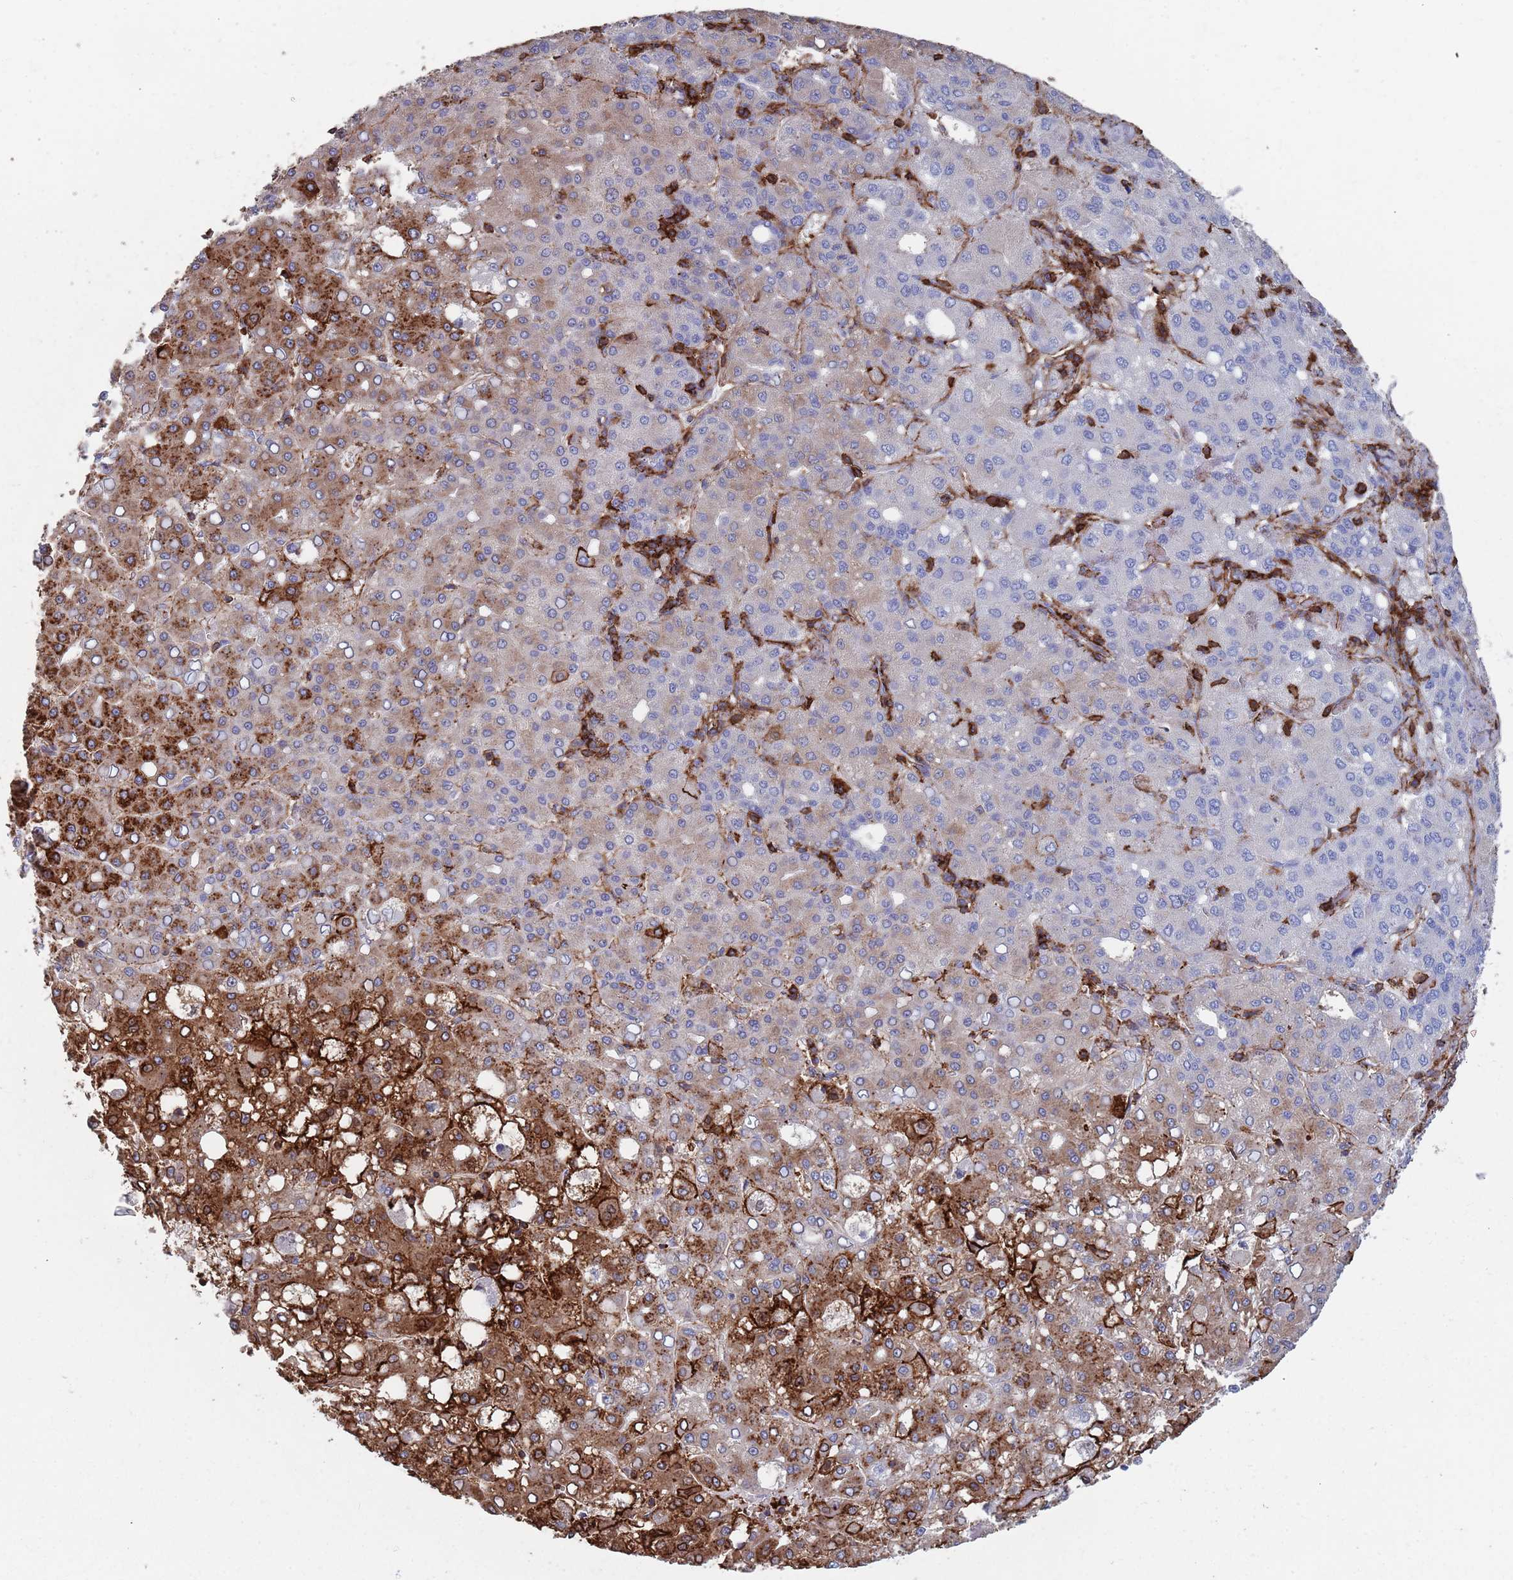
{"staining": {"intensity": "strong", "quantity": "25%-75%", "location": "cytoplasmic/membranous"}, "tissue": "liver cancer", "cell_type": "Tumor cells", "image_type": "cancer", "snomed": [{"axis": "morphology", "description": "Carcinoma, Hepatocellular, NOS"}, {"axis": "topography", "description": "Liver"}], "caption": "Liver cancer tissue displays strong cytoplasmic/membranous staining in approximately 25%-75% of tumor cells, visualized by immunohistochemistry.", "gene": "RNF144A", "patient": {"sex": "male", "age": 65}}